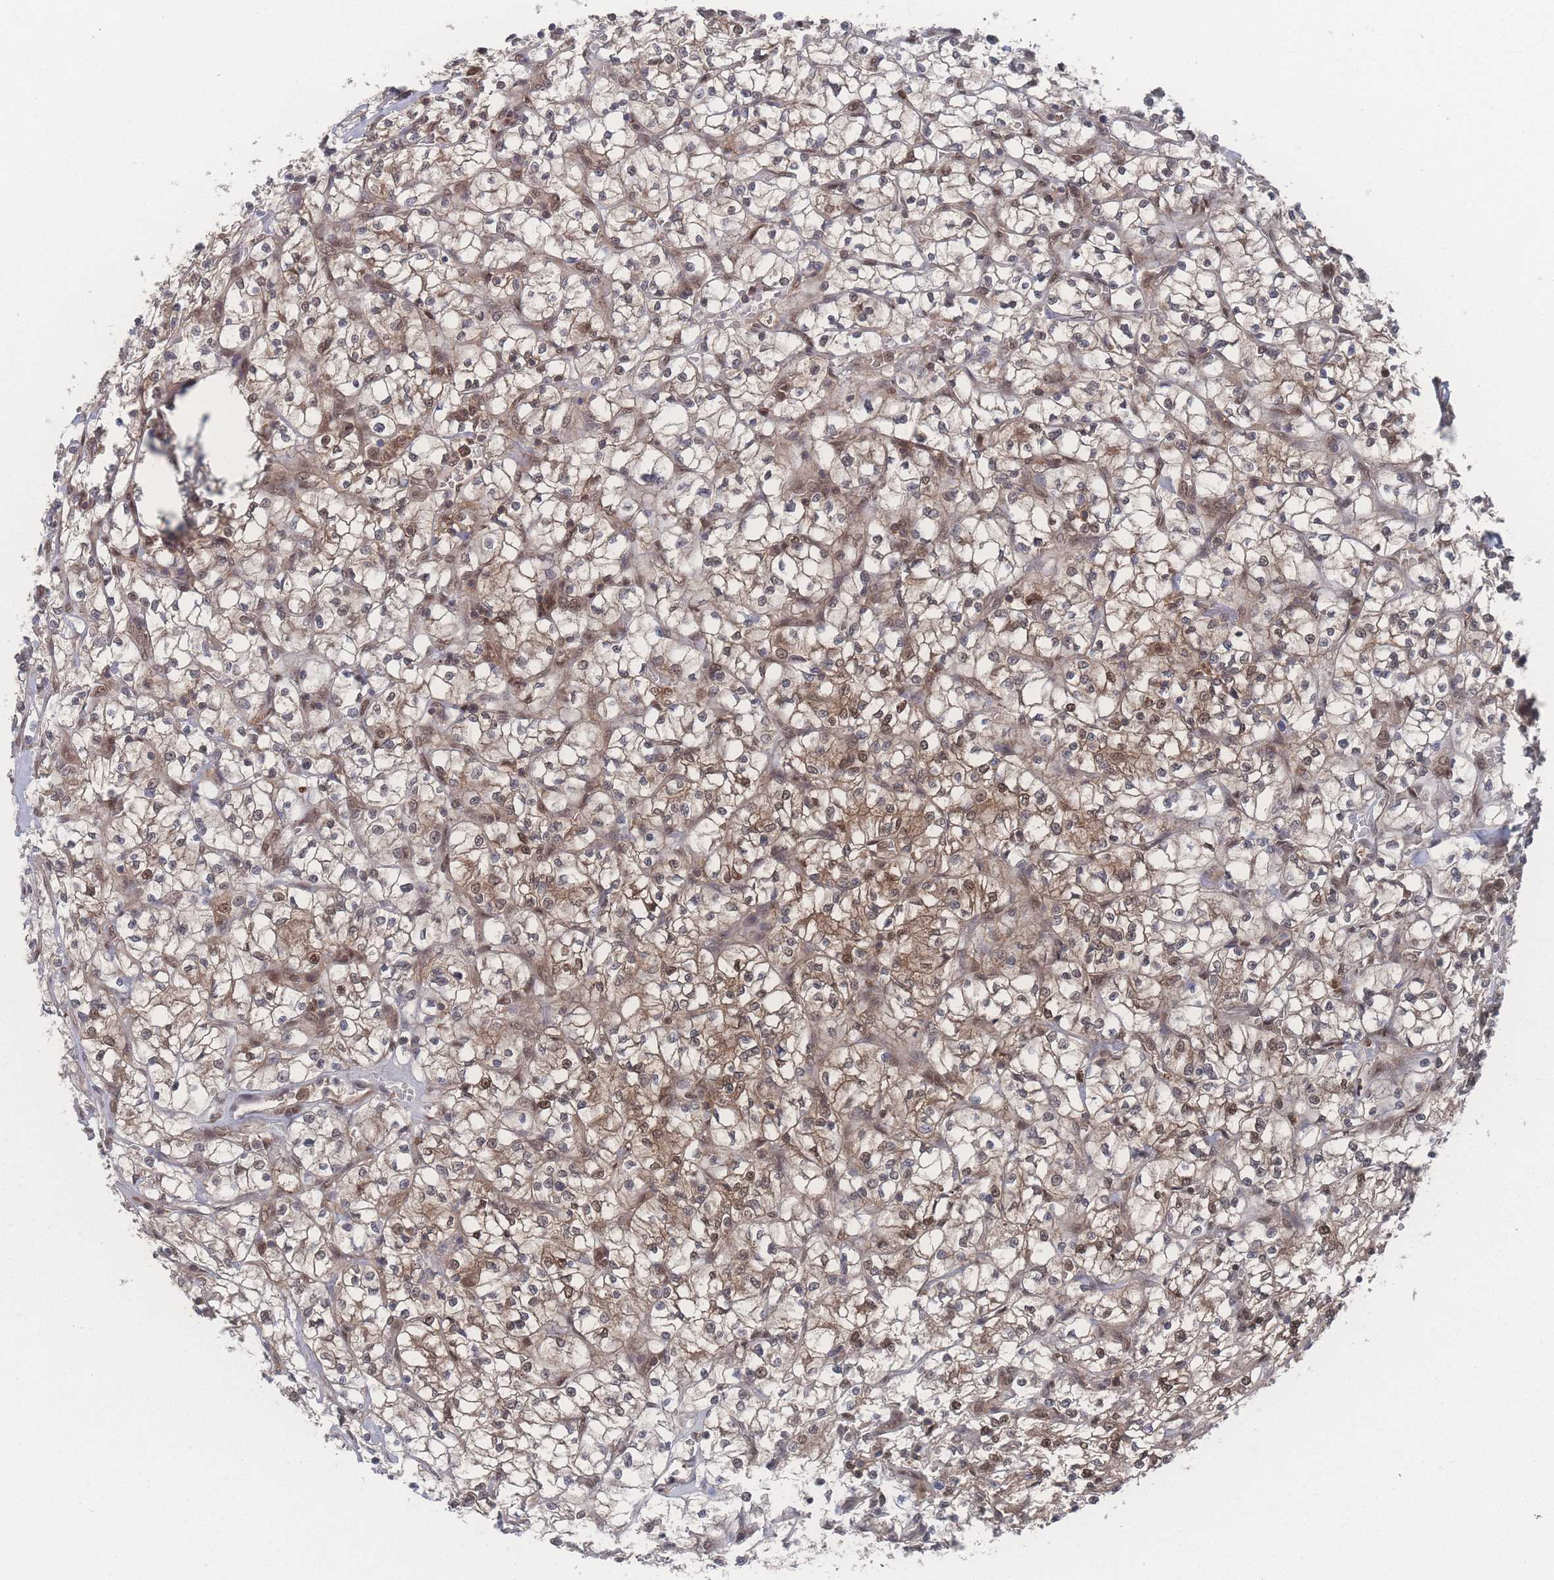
{"staining": {"intensity": "moderate", "quantity": ">75%", "location": "cytoplasmic/membranous,nuclear"}, "tissue": "renal cancer", "cell_type": "Tumor cells", "image_type": "cancer", "snomed": [{"axis": "morphology", "description": "Adenocarcinoma, NOS"}, {"axis": "topography", "description": "Kidney"}], "caption": "IHC (DAB) staining of human renal cancer (adenocarcinoma) shows moderate cytoplasmic/membranous and nuclear protein expression in approximately >75% of tumor cells. The staining is performed using DAB (3,3'-diaminobenzidine) brown chromogen to label protein expression. The nuclei are counter-stained blue using hematoxylin.", "gene": "PSMA1", "patient": {"sex": "female", "age": 64}}